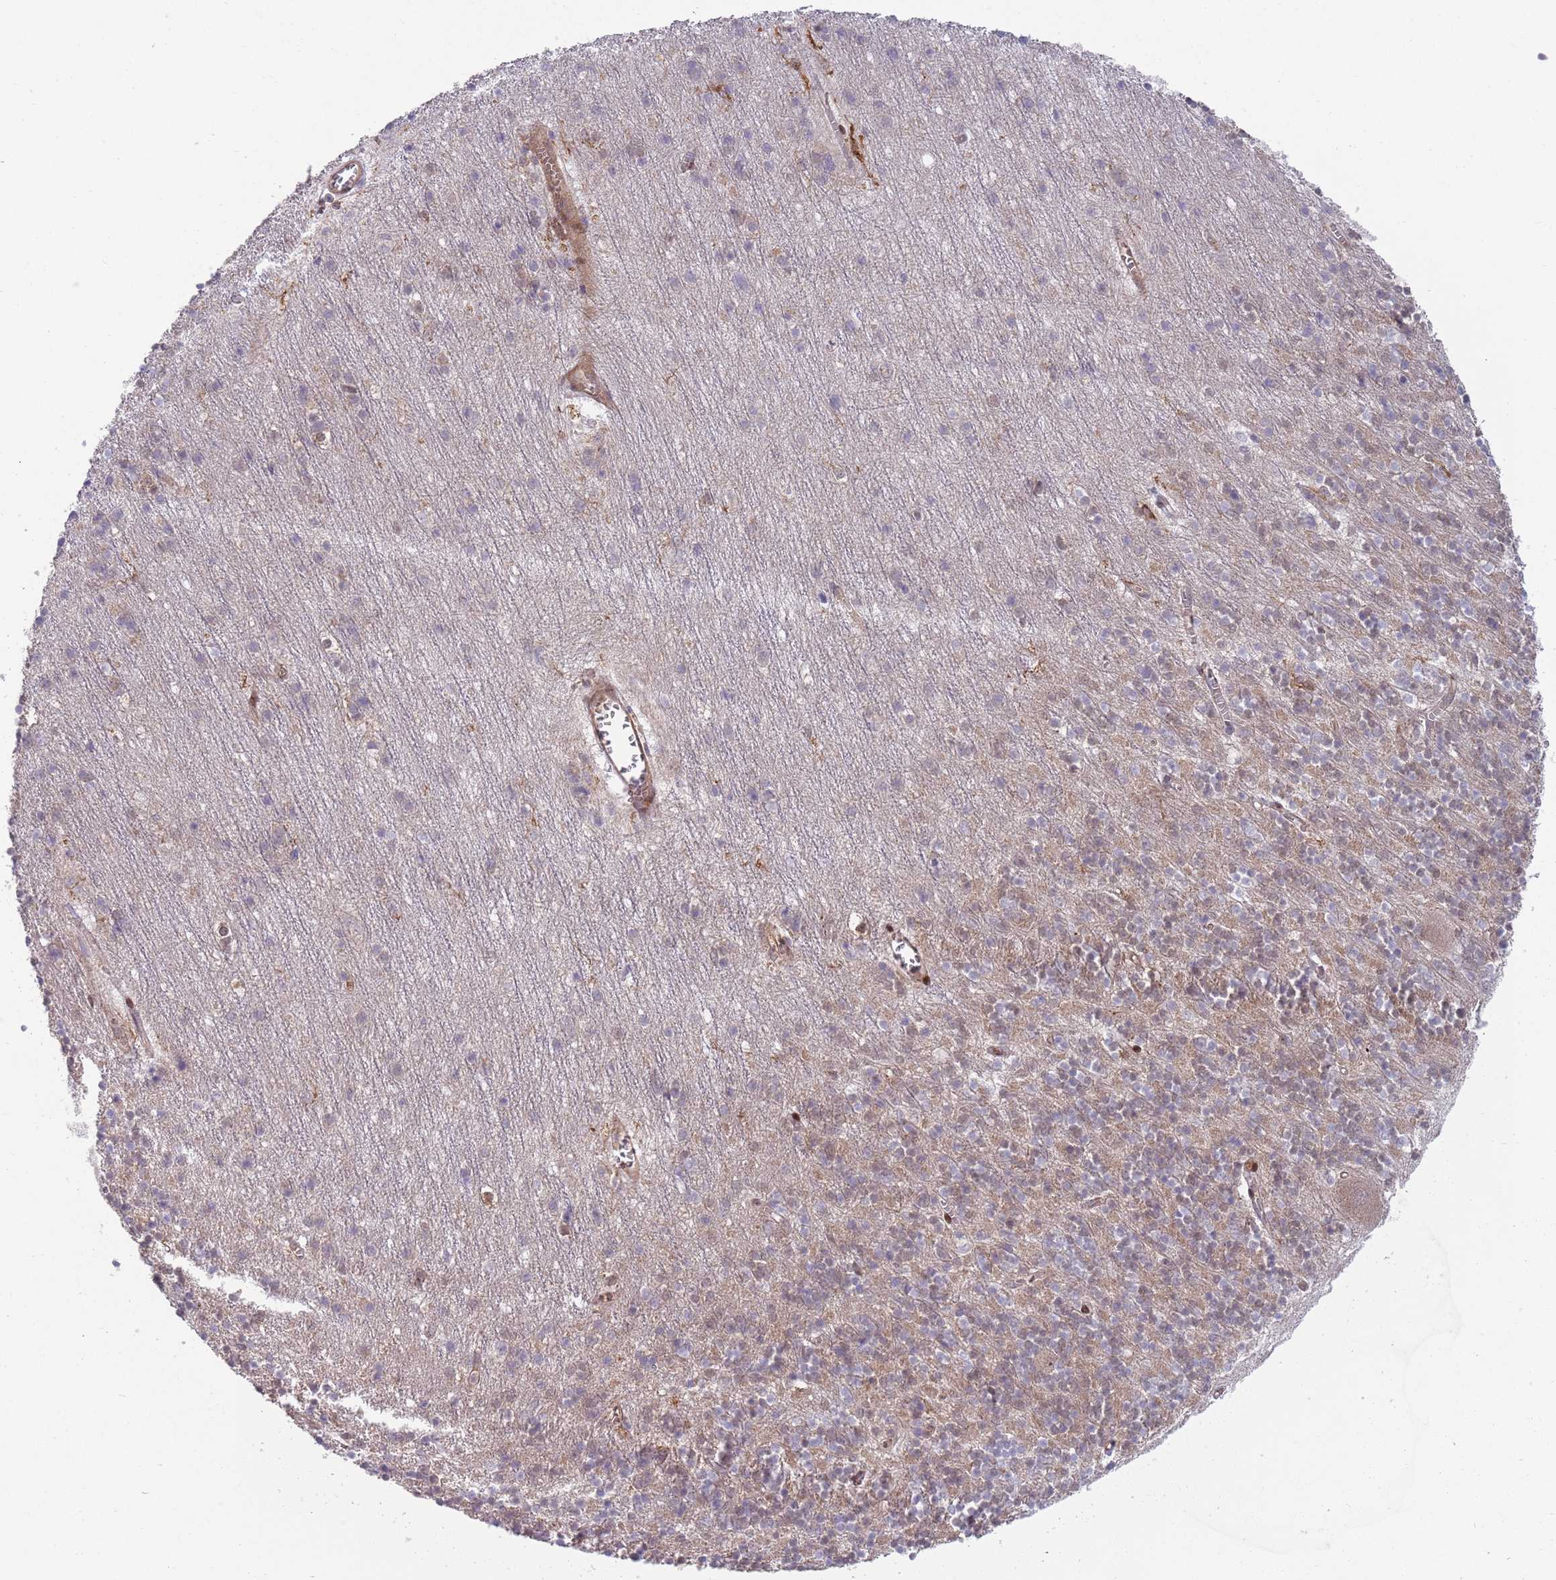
{"staining": {"intensity": "weak", "quantity": "<25%", "location": "cytoplasmic/membranous,nuclear"}, "tissue": "cerebellum", "cell_type": "Cells in granular layer", "image_type": "normal", "snomed": [{"axis": "morphology", "description": "Normal tissue, NOS"}, {"axis": "topography", "description": "Cerebellum"}], "caption": "Protein analysis of unremarkable cerebellum displays no significant expression in cells in granular layer. Brightfield microscopy of immunohistochemistry stained with DAB (3,3'-diaminobenzidine) (brown) and hematoxylin (blue), captured at high magnification.", "gene": "GGA1", "patient": {"sex": "male", "age": 54}}